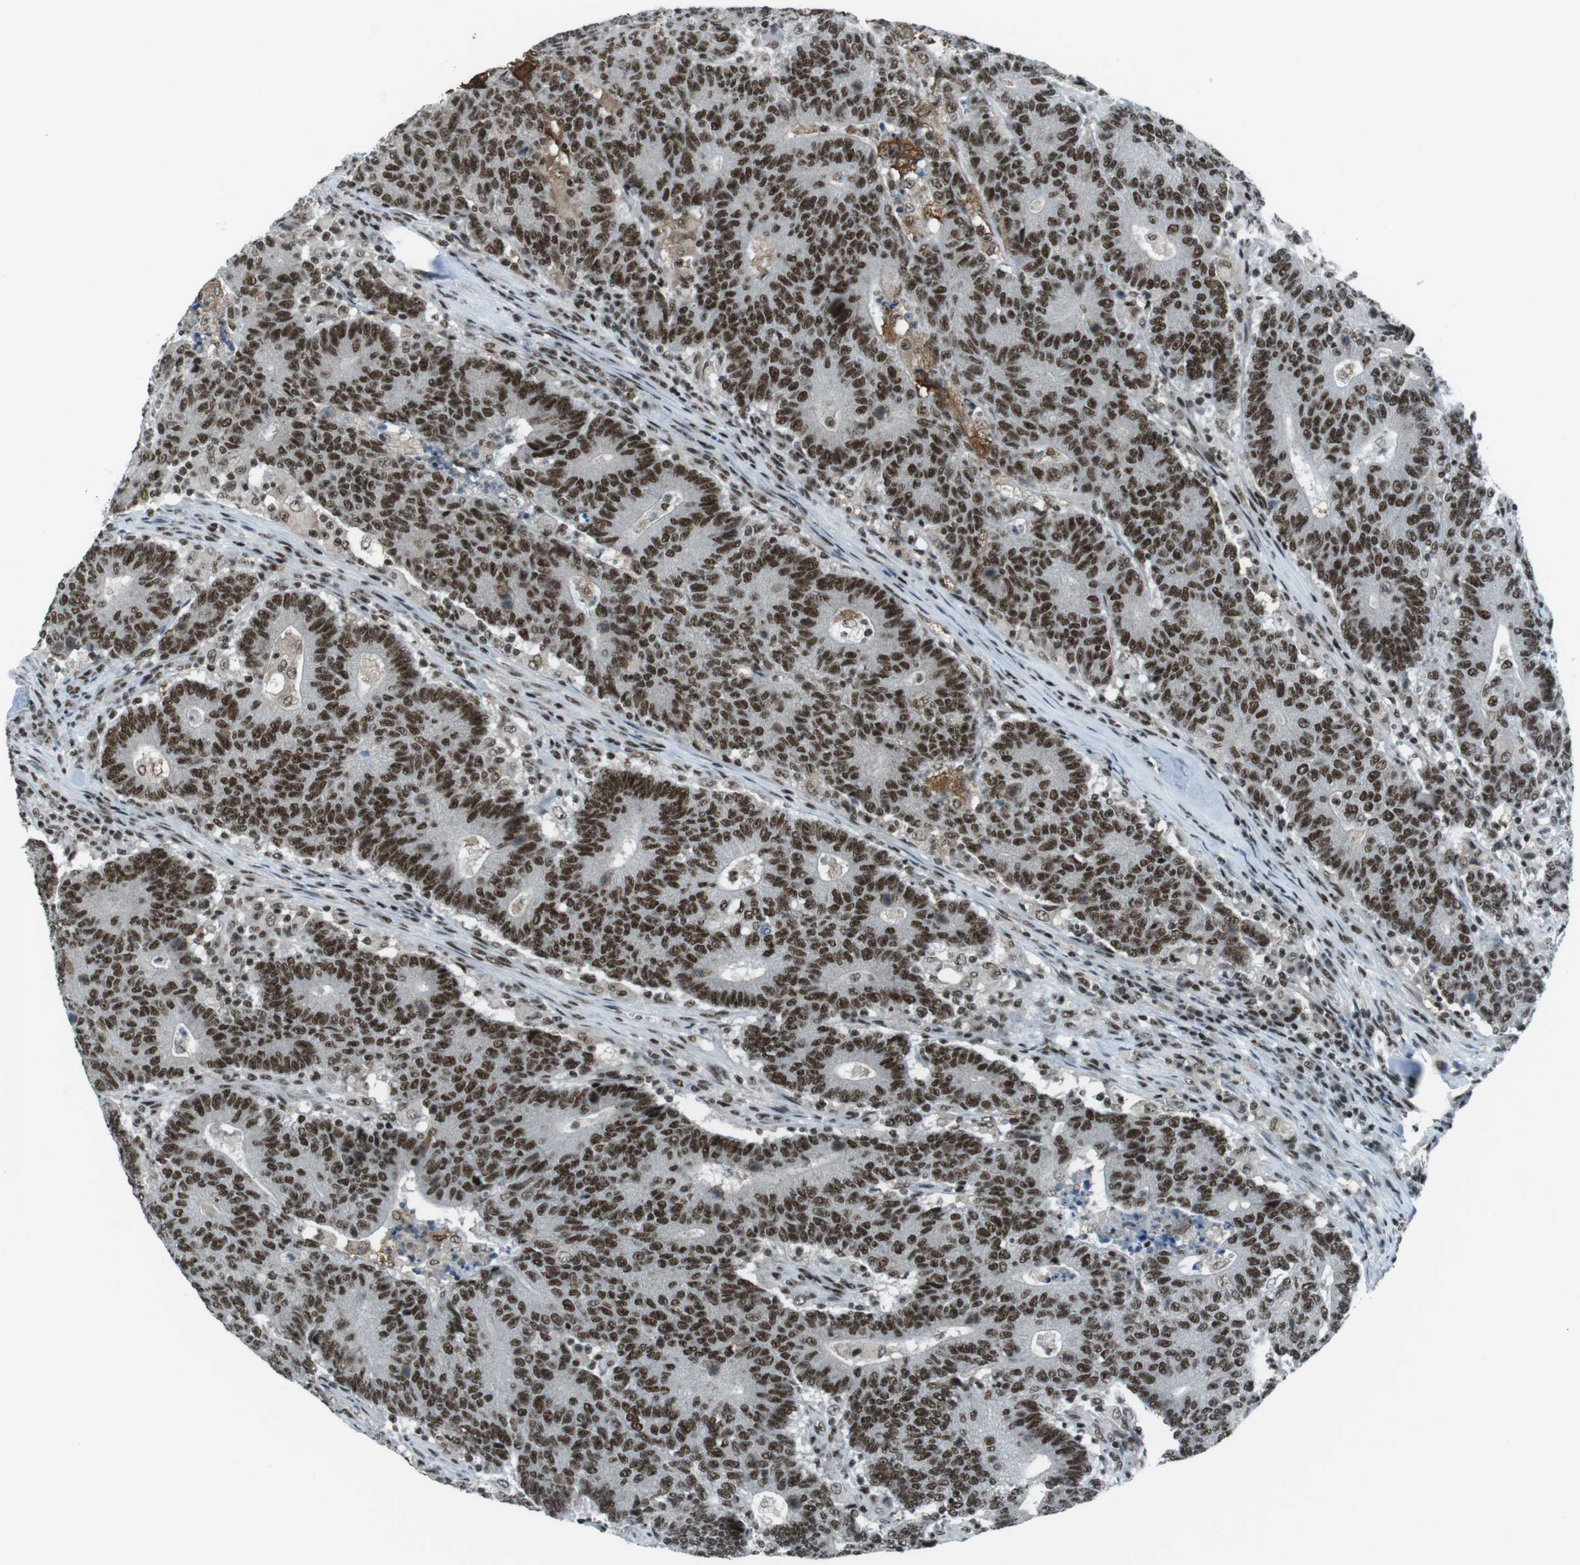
{"staining": {"intensity": "strong", "quantity": ">75%", "location": "nuclear"}, "tissue": "colorectal cancer", "cell_type": "Tumor cells", "image_type": "cancer", "snomed": [{"axis": "morphology", "description": "Normal tissue, NOS"}, {"axis": "morphology", "description": "Adenocarcinoma, NOS"}, {"axis": "topography", "description": "Colon"}], "caption": "Colorectal cancer stained for a protein exhibits strong nuclear positivity in tumor cells. The staining was performed using DAB (3,3'-diaminobenzidine) to visualize the protein expression in brown, while the nuclei were stained in blue with hematoxylin (Magnification: 20x).", "gene": "TAF1", "patient": {"sex": "female", "age": 75}}